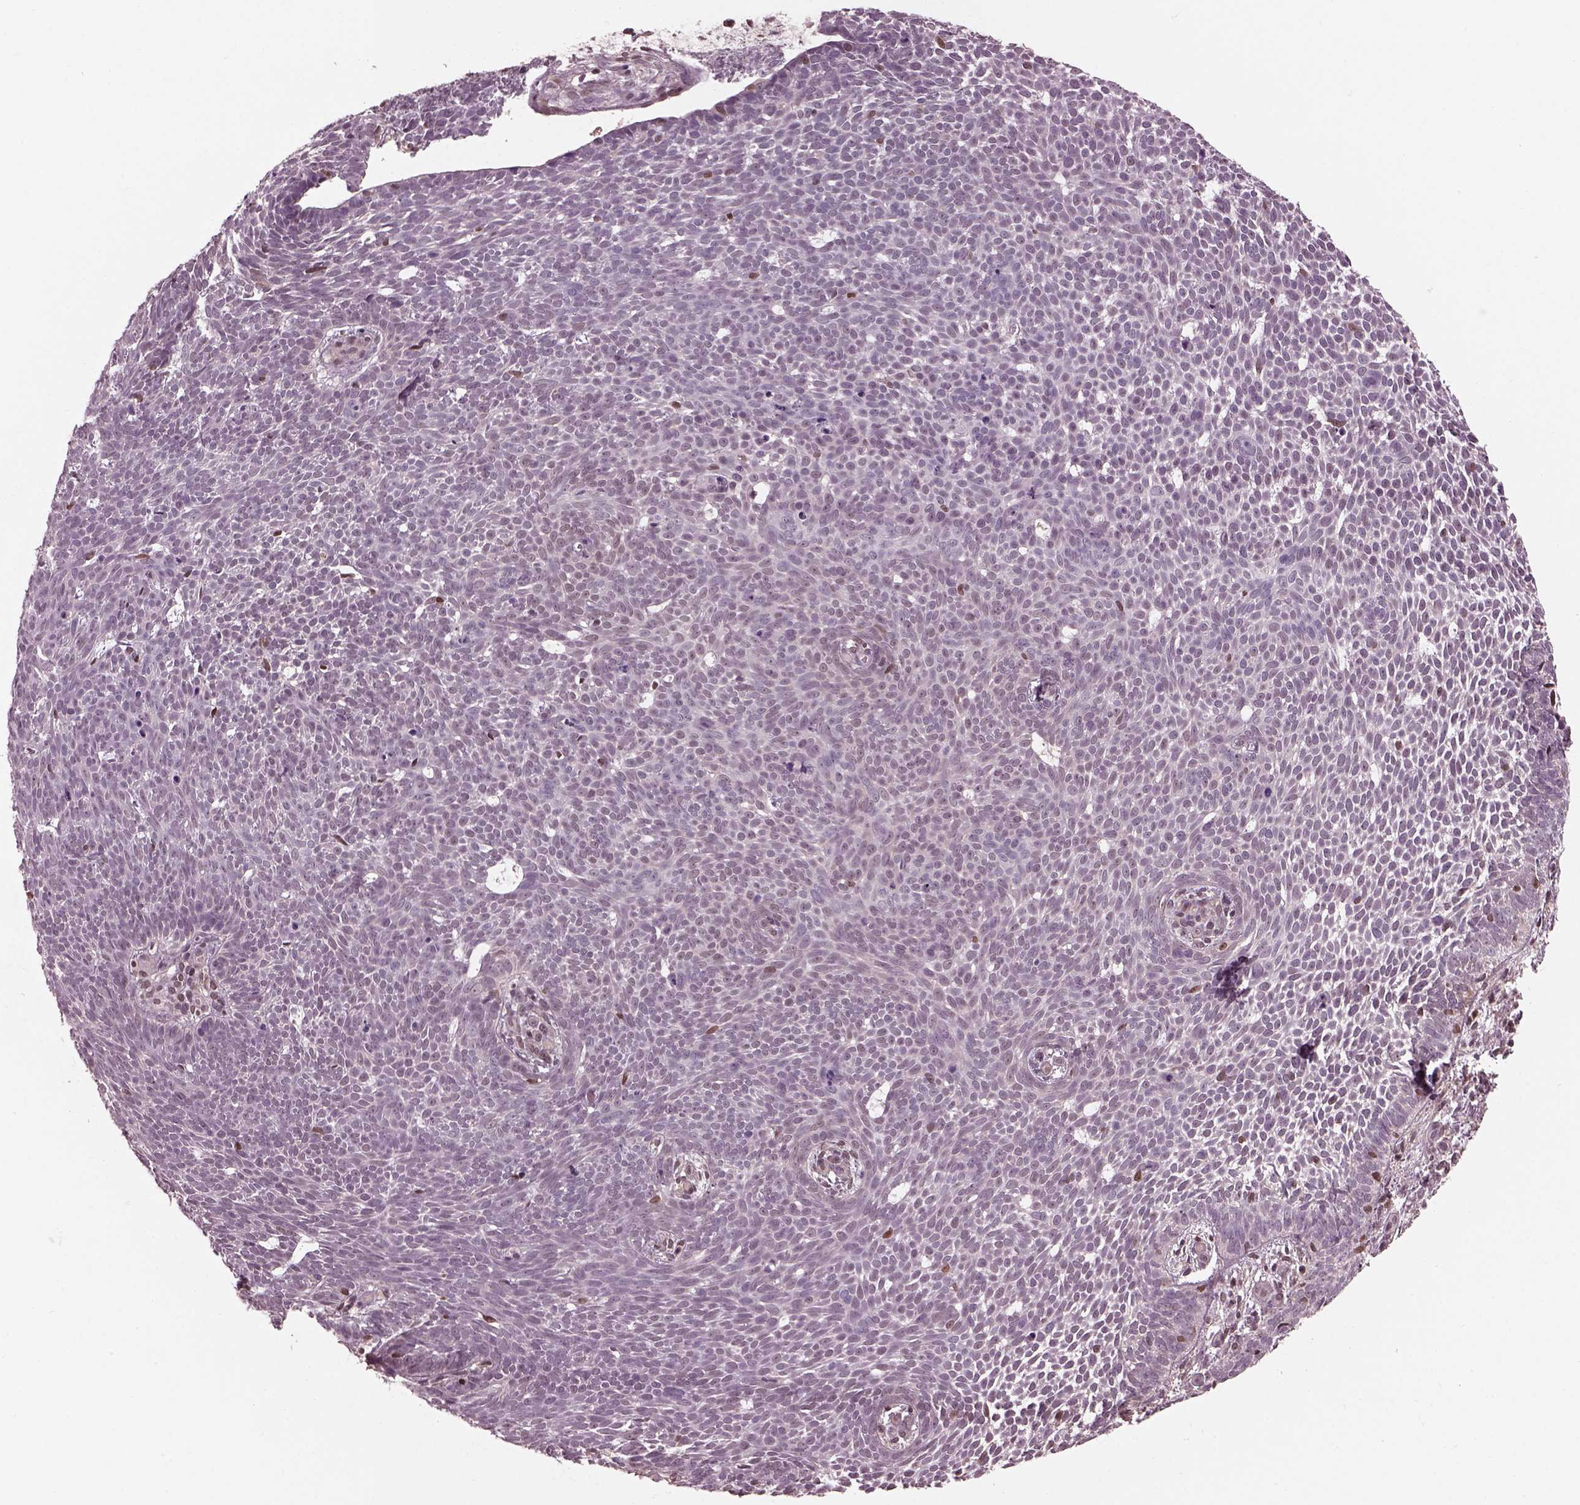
{"staining": {"intensity": "negative", "quantity": "none", "location": "none"}, "tissue": "skin cancer", "cell_type": "Tumor cells", "image_type": "cancer", "snomed": [{"axis": "morphology", "description": "Basal cell carcinoma"}, {"axis": "topography", "description": "Skin"}], "caption": "DAB immunohistochemical staining of human skin basal cell carcinoma exhibits no significant expression in tumor cells. (Stains: DAB immunohistochemistry (IHC) with hematoxylin counter stain, Microscopy: brightfield microscopy at high magnification).", "gene": "SRI", "patient": {"sex": "male", "age": 59}}